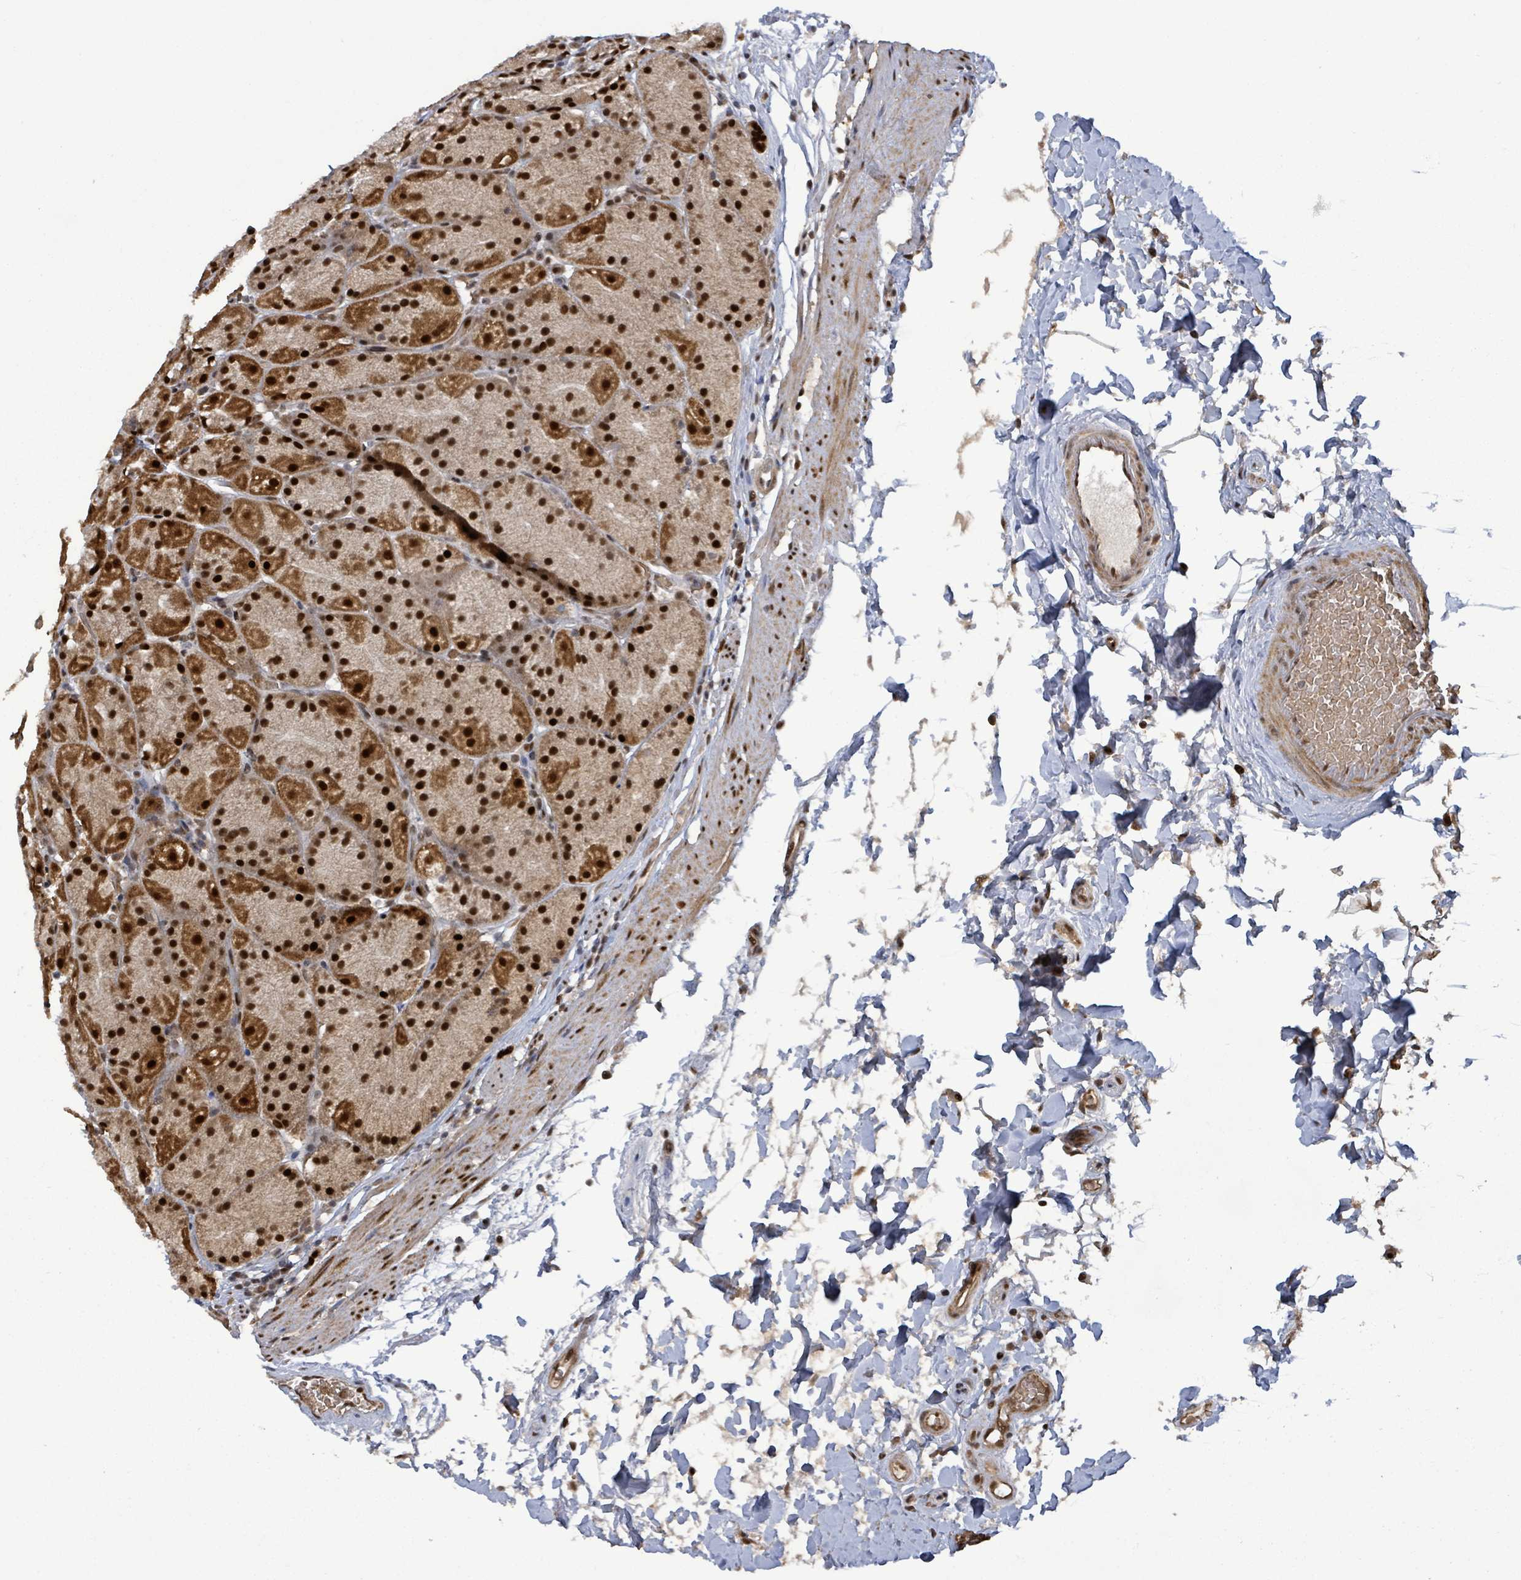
{"staining": {"intensity": "strong", "quantity": ">75%", "location": "cytoplasmic/membranous,nuclear"}, "tissue": "stomach", "cell_type": "Glandular cells", "image_type": "normal", "snomed": [{"axis": "morphology", "description": "Normal tissue, NOS"}, {"axis": "topography", "description": "Stomach, upper"}, {"axis": "topography", "description": "Stomach, lower"}], "caption": "High-magnification brightfield microscopy of normal stomach stained with DAB (brown) and counterstained with hematoxylin (blue). glandular cells exhibit strong cytoplasmic/membranous,nuclear expression is seen in approximately>75% of cells. Using DAB (3,3'-diaminobenzidine) (brown) and hematoxylin (blue) stains, captured at high magnification using brightfield microscopy.", "gene": "PATZ1", "patient": {"sex": "male", "age": 67}}